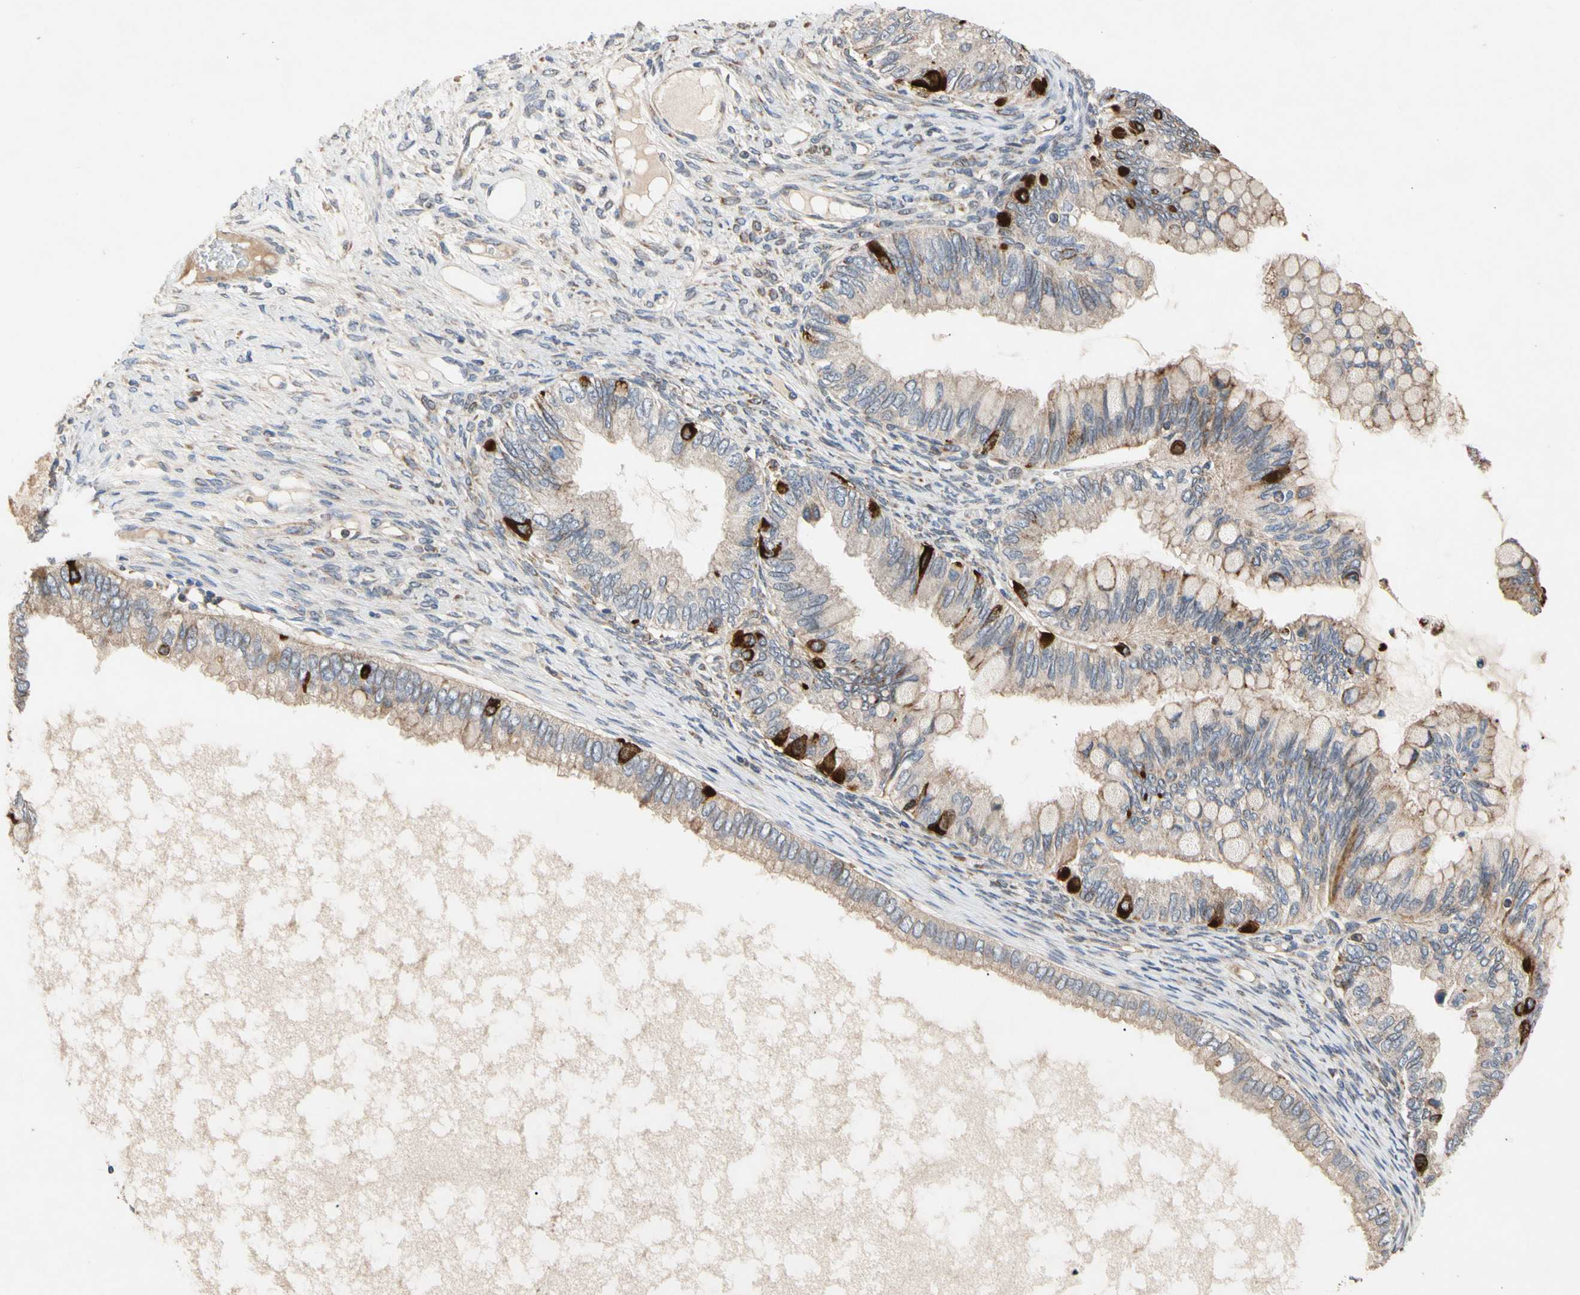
{"staining": {"intensity": "weak", "quantity": ">75%", "location": "cytoplasmic/membranous"}, "tissue": "ovarian cancer", "cell_type": "Tumor cells", "image_type": "cancer", "snomed": [{"axis": "morphology", "description": "Cystadenocarcinoma, mucinous, NOS"}, {"axis": "topography", "description": "Ovary"}], "caption": "Weak cytoplasmic/membranous staining is present in about >75% of tumor cells in ovarian cancer (mucinous cystadenocarcinoma).", "gene": "GPD2", "patient": {"sex": "female", "age": 80}}